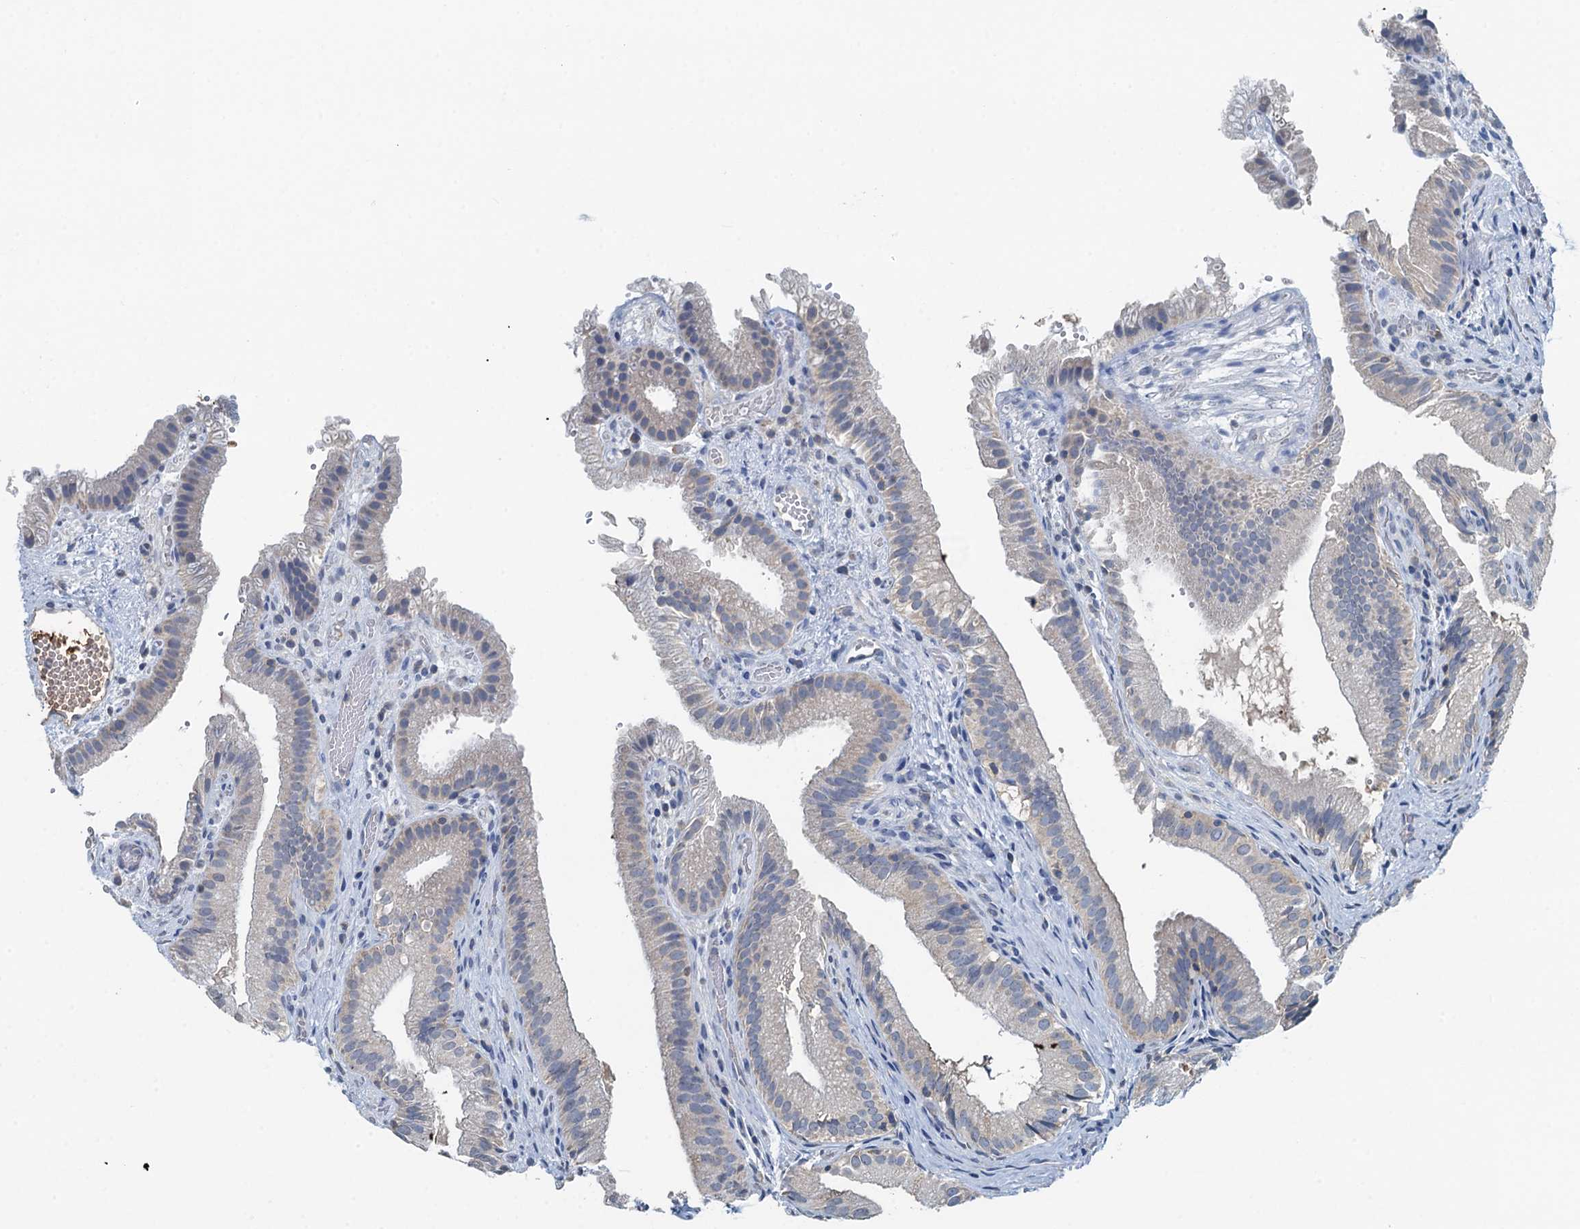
{"staining": {"intensity": "negative", "quantity": "none", "location": "none"}, "tissue": "gallbladder", "cell_type": "Glandular cells", "image_type": "normal", "snomed": [{"axis": "morphology", "description": "Normal tissue, NOS"}, {"axis": "topography", "description": "Gallbladder"}], "caption": "Immunohistochemical staining of normal human gallbladder displays no significant staining in glandular cells. Brightfield microscopy of IHC stained with DAB (3,3'-diaminobenzidine) (brown) and hematoxylin (blue), captured at high magnification.", "gene": "LSM14B", "patient": {"sex": "female", "age": 30}}